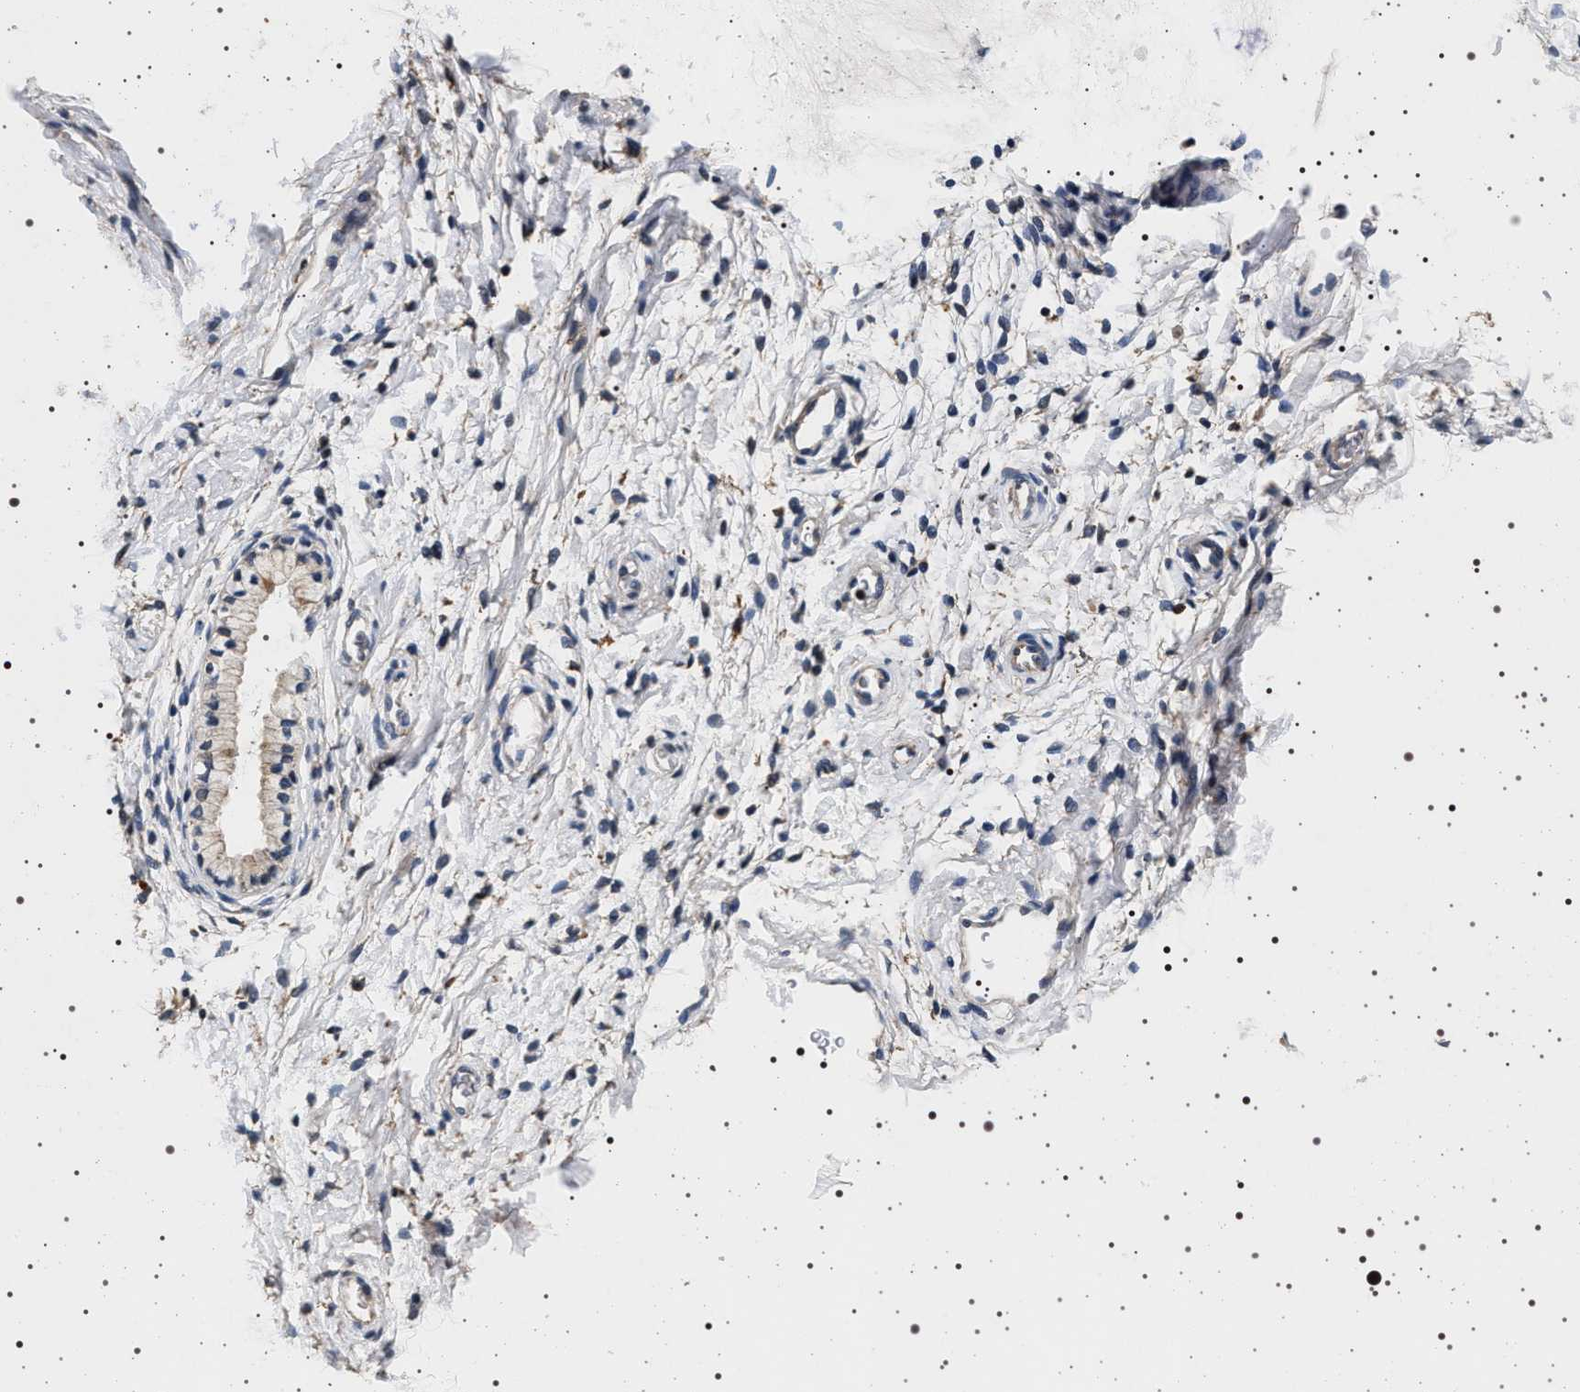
{"staining": {"intensity": "weak", "quantity": "<25%", "location": "cytoplasmic/membranous"}, "tissue": "cervix", "cell_type": "Glandular cells", "image_type": "normal", "snomed": [{"axis": "morphology", "description": "Normal tissue, NOS"}, {"axis": "topography", "description": "Cervix"}], "caption": "Immunohistochemistry (IHC) image of unremarkable cervix: cervix stained with DAB (3,3'-diaminobenzidine) displays no significant protein positivity in glandular cells. (DAB IHC visualized using brightfield microscopy, high magnification).", "gene": "DCBLD2", "patient": {"sex": "female", "age": 72}}